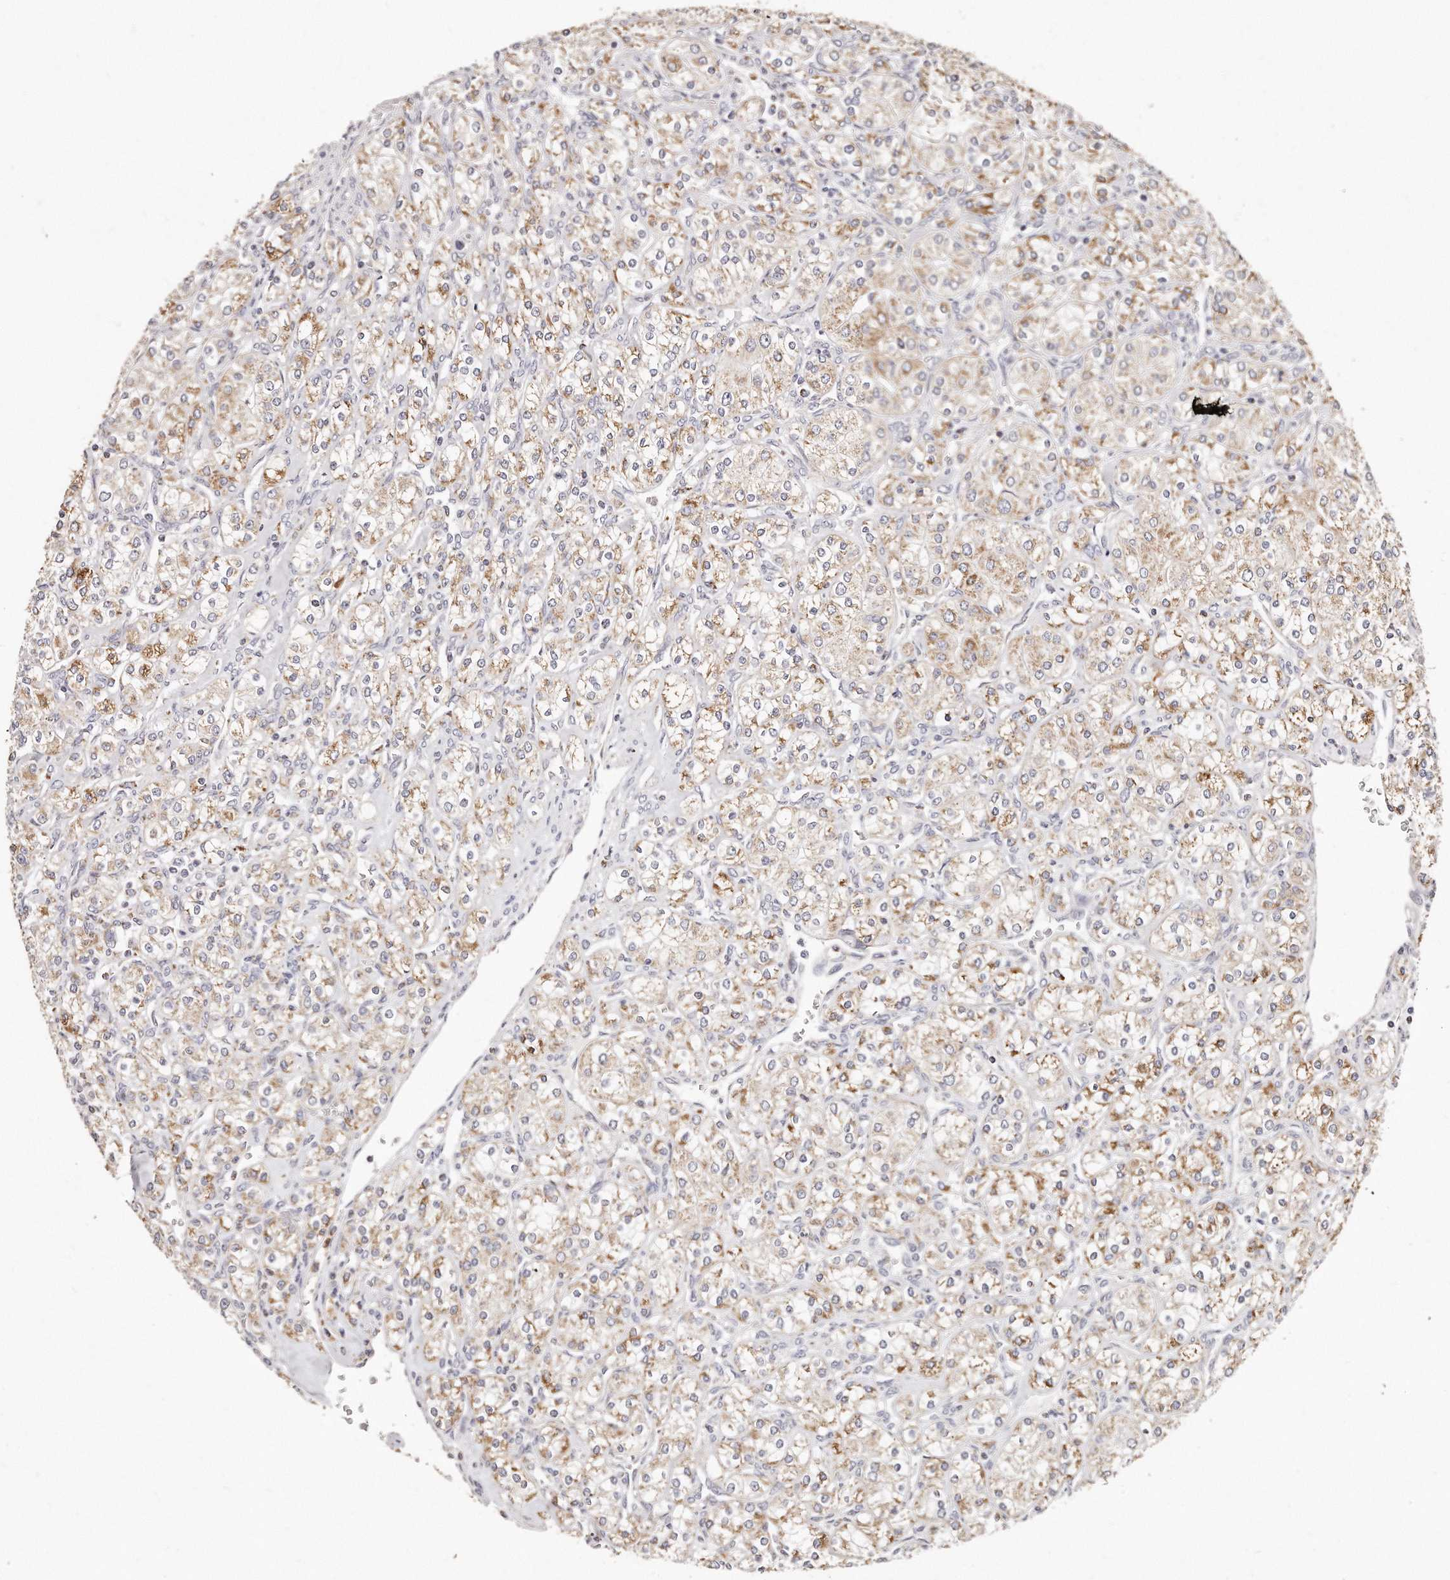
{"staining": {"intensity": "weak", "quantity": ">75%", "location": "cytoplasmic/membranous"}, "tissue": "renal cancer", "cell_type": "Tumor cells", "image_type": "cancer", "snomed": [{"axis": "morphology", "description": "Adenocarcinoma, NOS"}, {"axis": "topography", "description": "Kidney"}], "caption": "Immunohistochemical staining of renal adenocarcinoma shows weak cytoplasmic/membranous protein expression in about >75% of tumor cells. Immunohistochemistry stains the protein of interest in brown and the nuclei are stained blue.", "gene": "RTKN", "patient": {"sex": "male", "age": 77}}